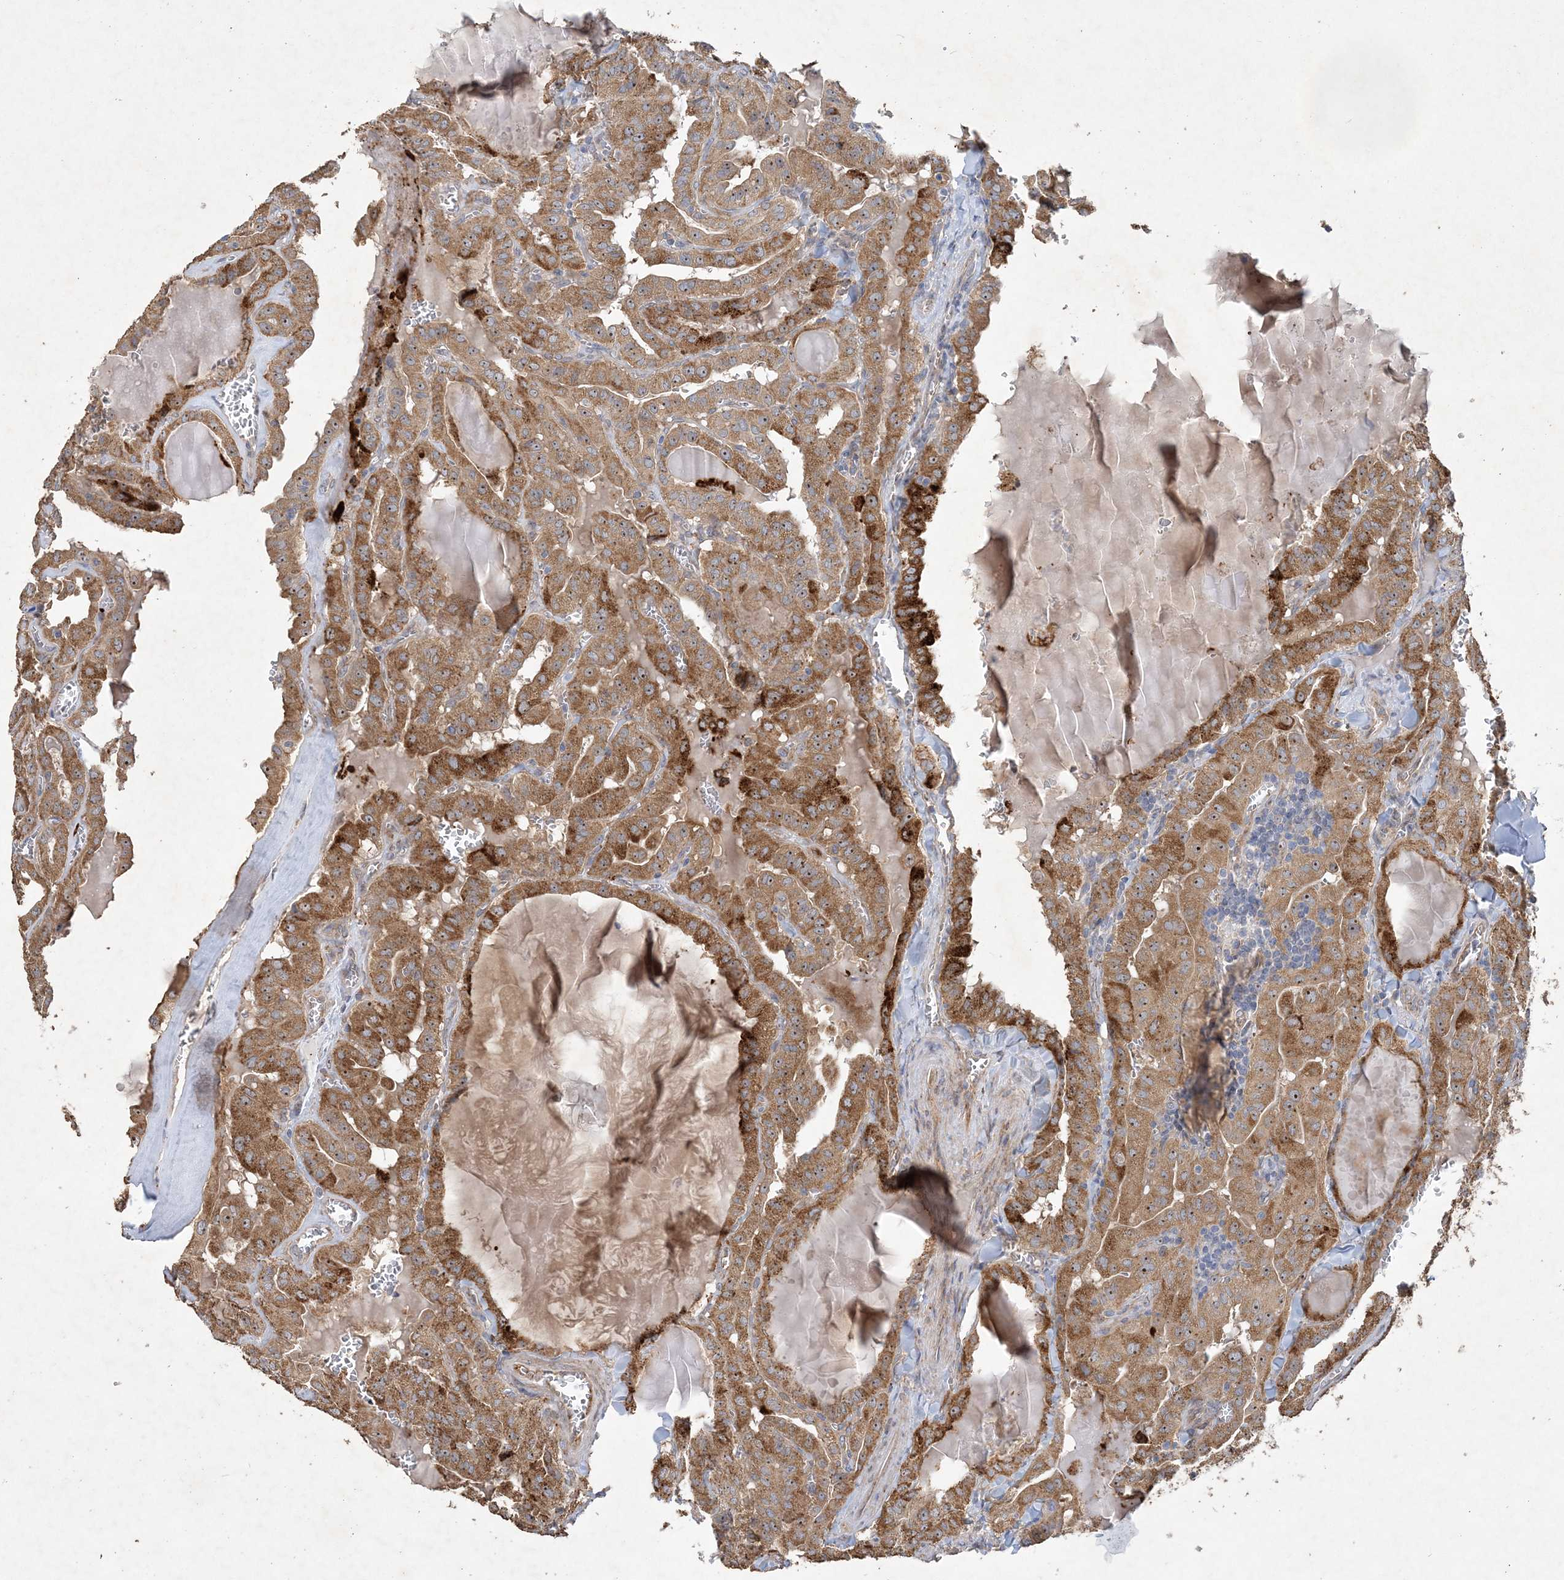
{"staining": {"intensity": "moderate", "quantity": ">75%", "location": "cytoplasmic/membranous,nuclear"}, "tissue": "thyroid cancer", "cell_type": "Tumor cells", "image_type": "cancer", "snomed": [{"axis": "morphology", "description": "Papillary adenocarcinoma, NOS"}, {"axis": "topography", "description": "Thyroid gland"}], "caption": "Tumor cells demonstrate moderate cytoplasmic/membranous and nuclear positivity in about >75% of cells in thyroid papillary adenocarcinoma.", "gene": "FEZ2", "patient": {"sex": "male", "age": 52}}